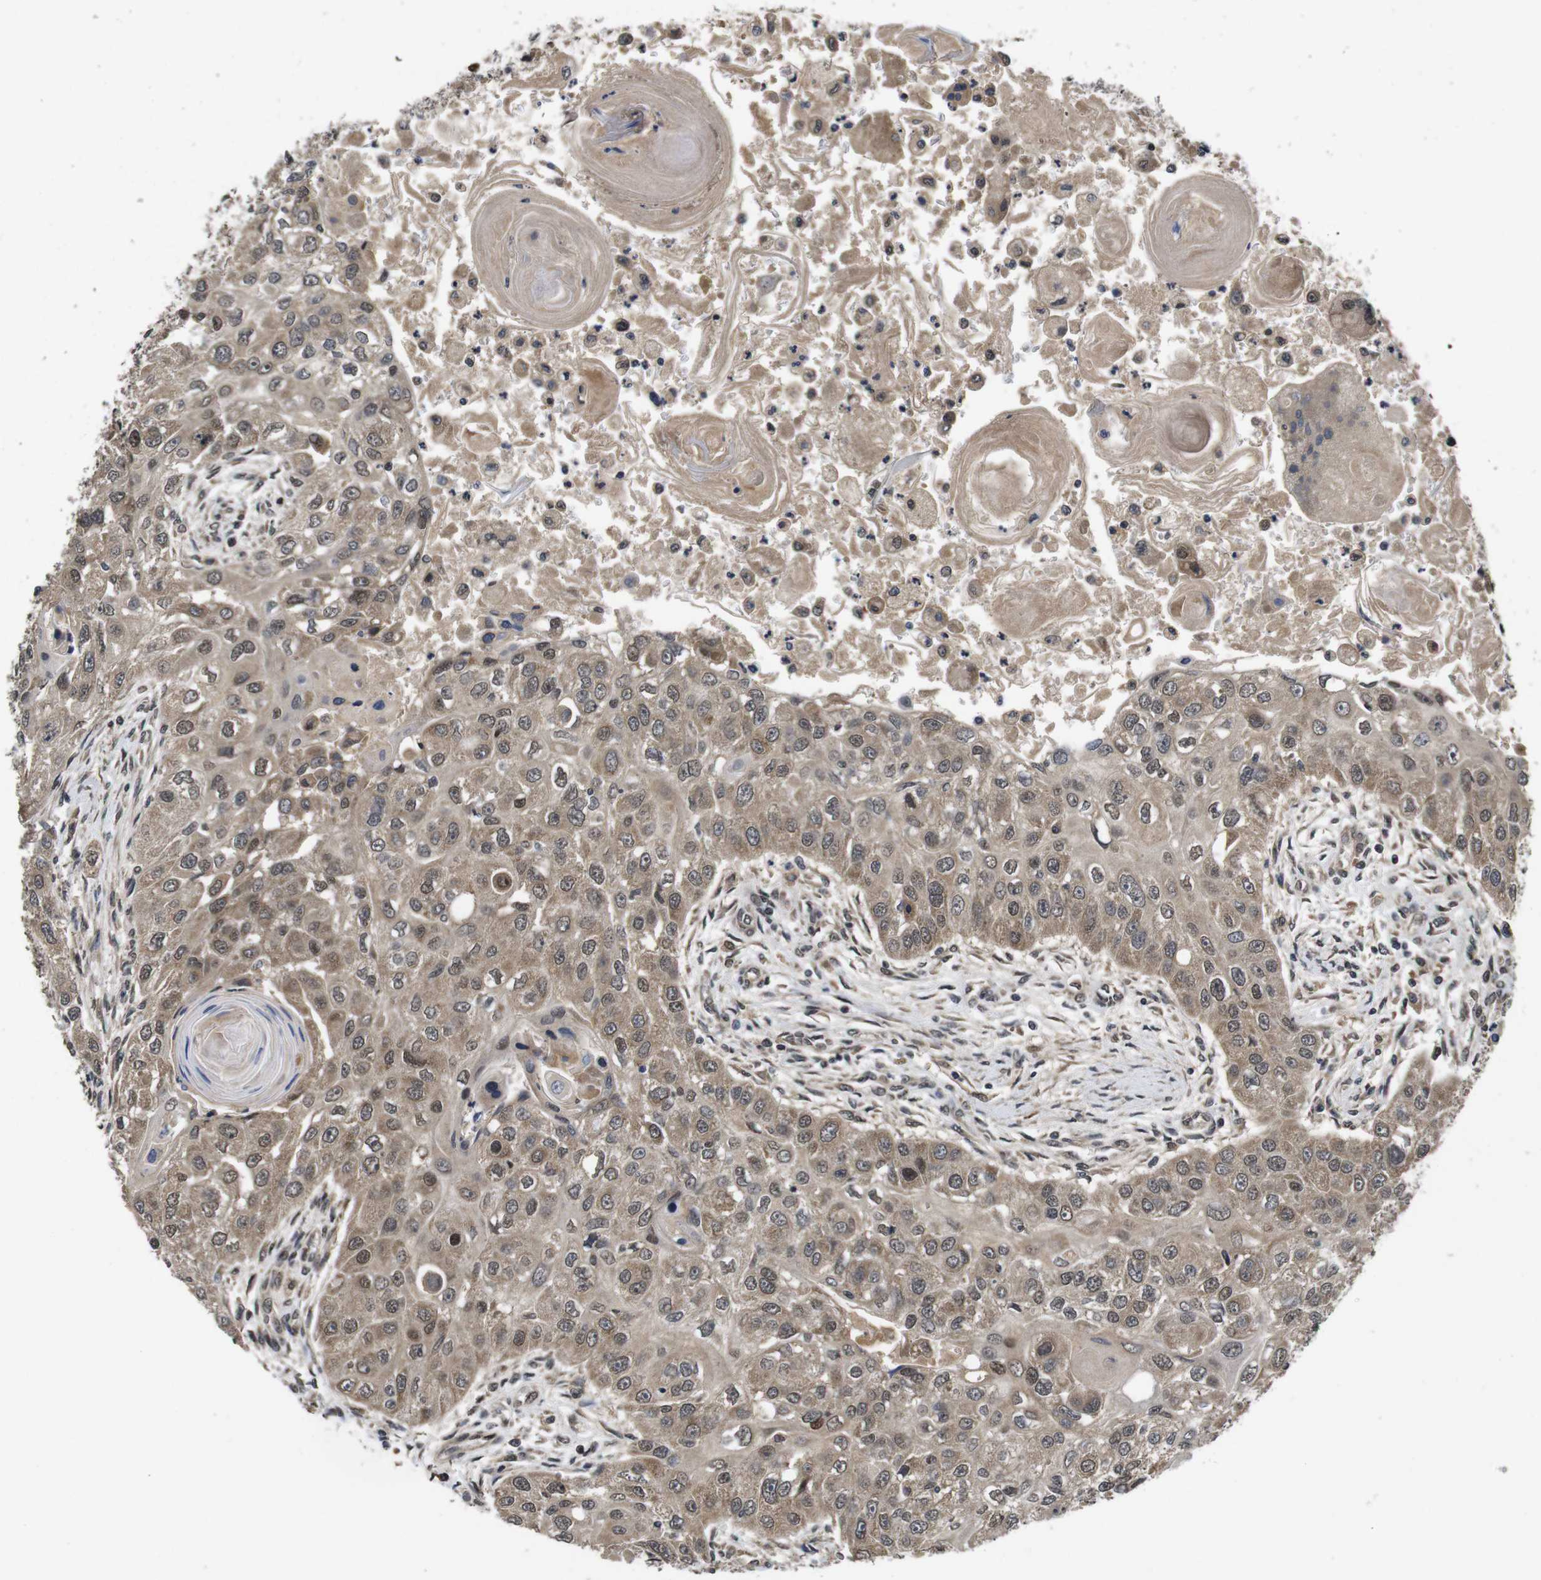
{"staining": {"intensity": "weak", "quantity": ">75%", "location": "cytoplasmic/membranous,nuclear"}, "tissue": "head and neck cancer", "cell_type": "Tumor cells", "image_type": "cancer", "snomed": [{"axis": "morphology", "description": "Normal tissue, NOS"}, {"axis": "morphology", "description": "Squamous cell carcinoma, NOS"}, {"axis": "topography", "description": "Skeletal muscle"}, {"axis": "topography", "description": "Head-Neck"}], "caption": "The image reveals staining of head and neck cancer, revealing weak cytoplasmic/membranous and nuclear protein positivity (brown color) within tumor cells.", "gene": "ZBTB46", "patient": {"sex": "male", "age": 51}}